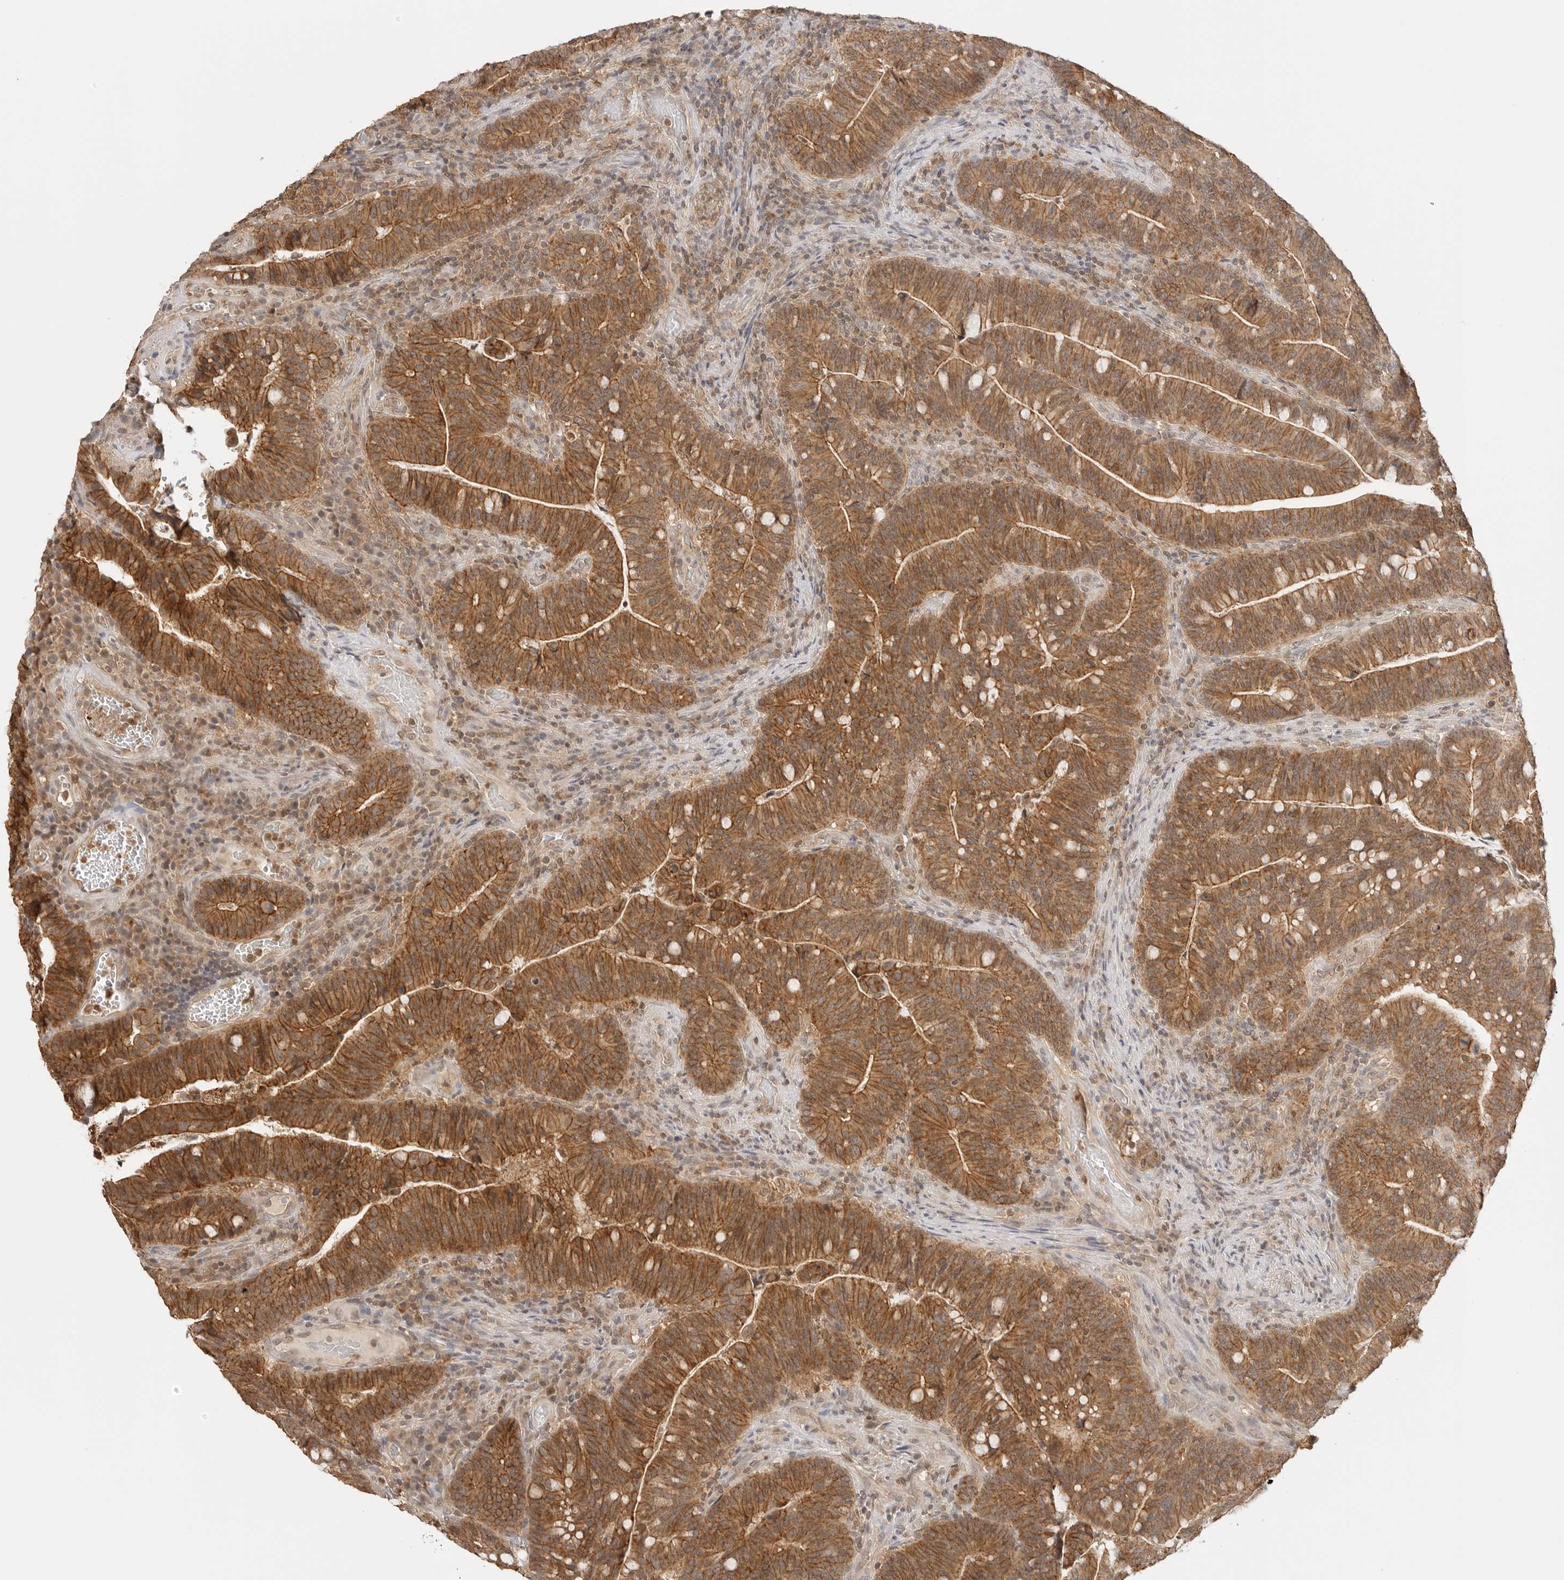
{"staining": {"intensity": "strong", "quantity": ">75%", "location": "cytoplasmic/membranous"}, "tissue": "colorectal cancer", "cell_type": "Tumor cells", "image_type": "cancer", "snomed": [{"axis": "morphology", "description": "Adenocarcinoma, NOS"}, {"axis": "topography", "description": "Colon"}], "caption": "IHC photomicrograph of neoplastic tissue: colorectal cancer stained using immunohistochemistry (IHC) exhibits high levels of strong protein expression localized specifically in the cytoplasmic/membranous of tumor cells, appearing as a cytoplasmic/membranous brown color.", "gene": "EPHA1", "patient": {"sex": "female", "age": 66}}